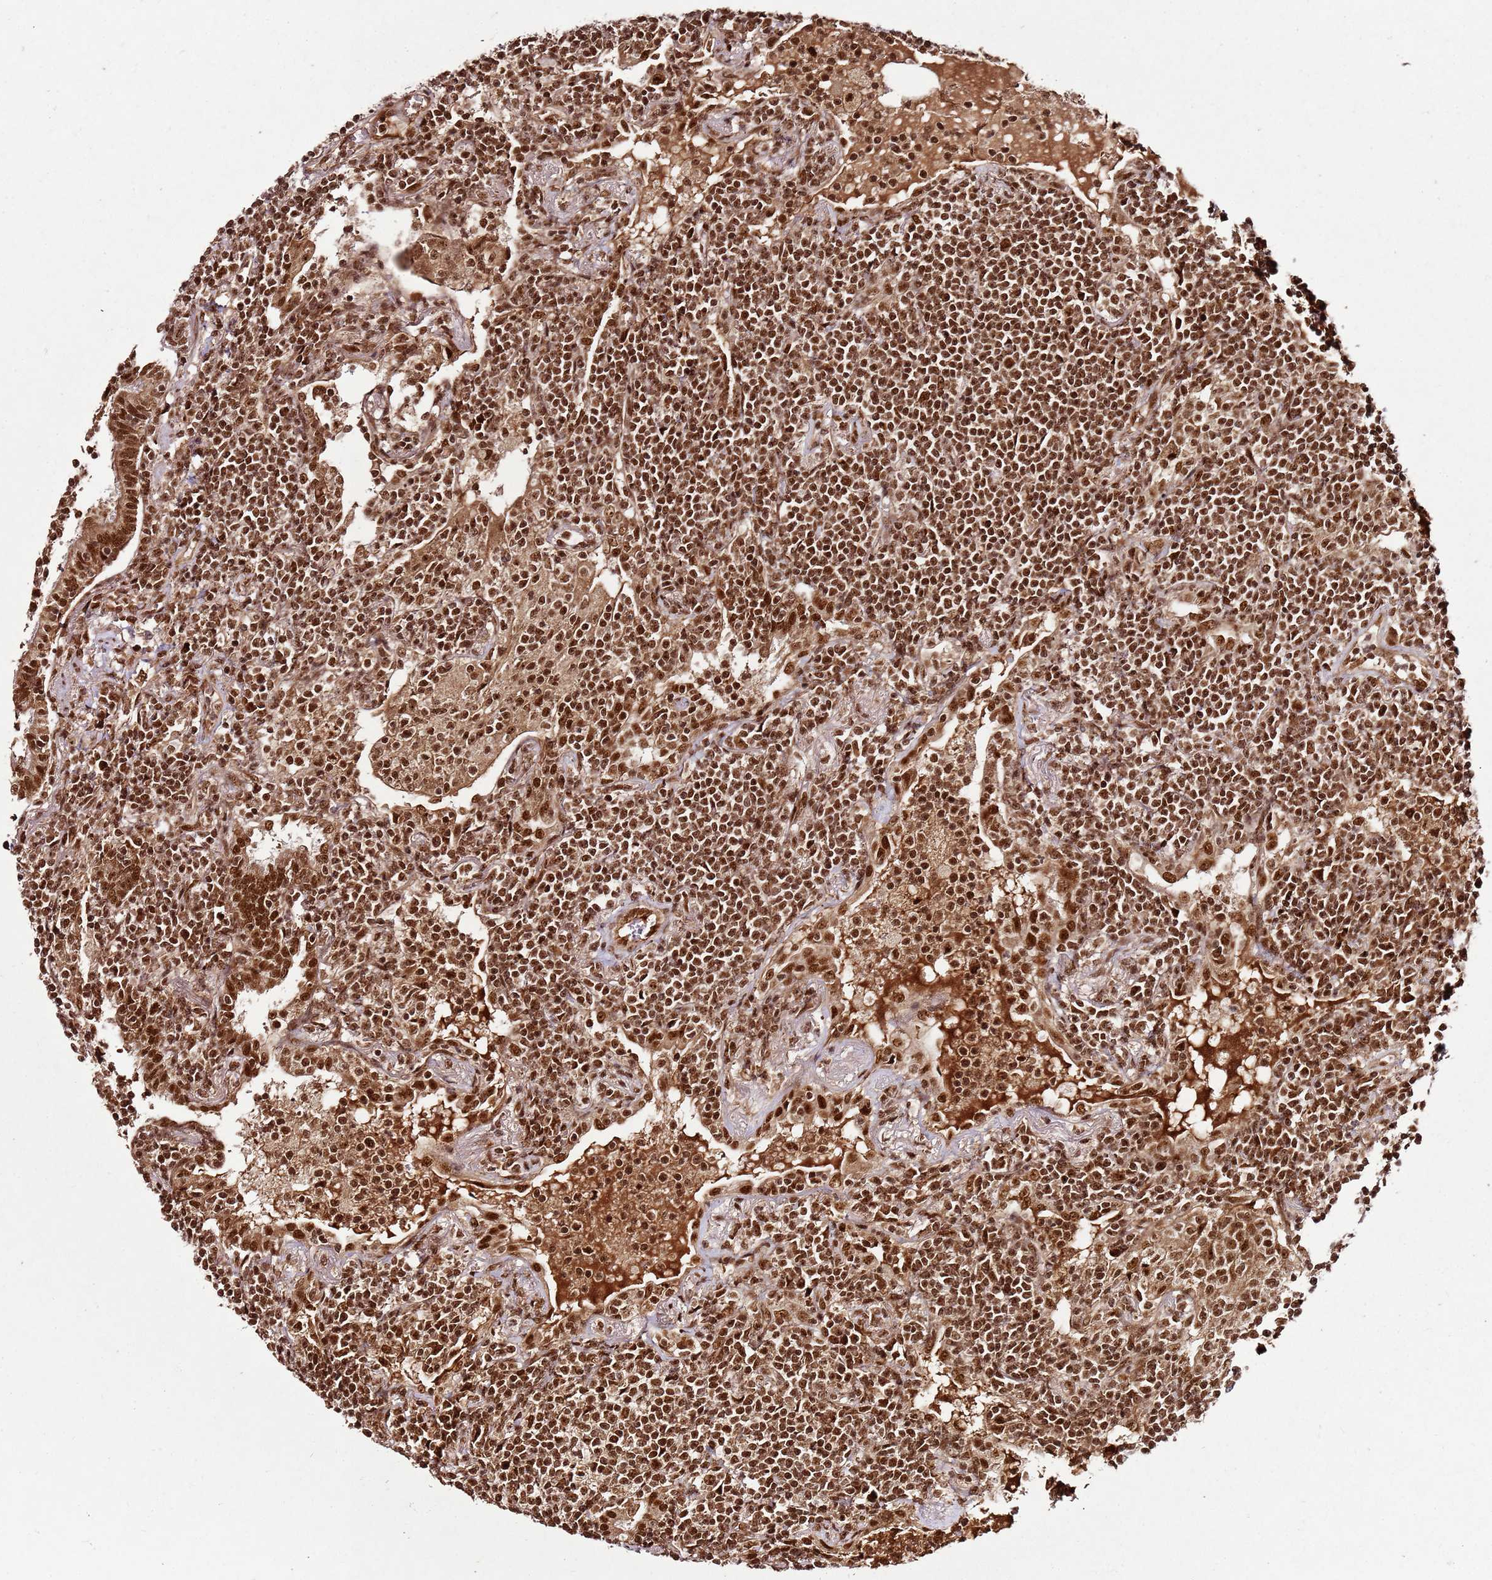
{"staining": {"intensity": "strong", "quantity": ">75%", "location": "nuclear"}, "tissue": "lymphoma", "cell_type": "Tumor cells", "image_type": "cancer", "snomed": [{"axis": "morphology", "description": "Malignant lymphoma, non-Hodgkin's type, Low grade"}, {"axis": "topography", "description": "Lung"}], "caption": "Malignant lymphoma, non-Hodgkin's type (low-grade) stained with a brown dye demonstrates strong nuclear positive expression in approximately >75% of tumor cells.", "gene": "XRN2", "patient": {"sex": "female", "age": 71}}